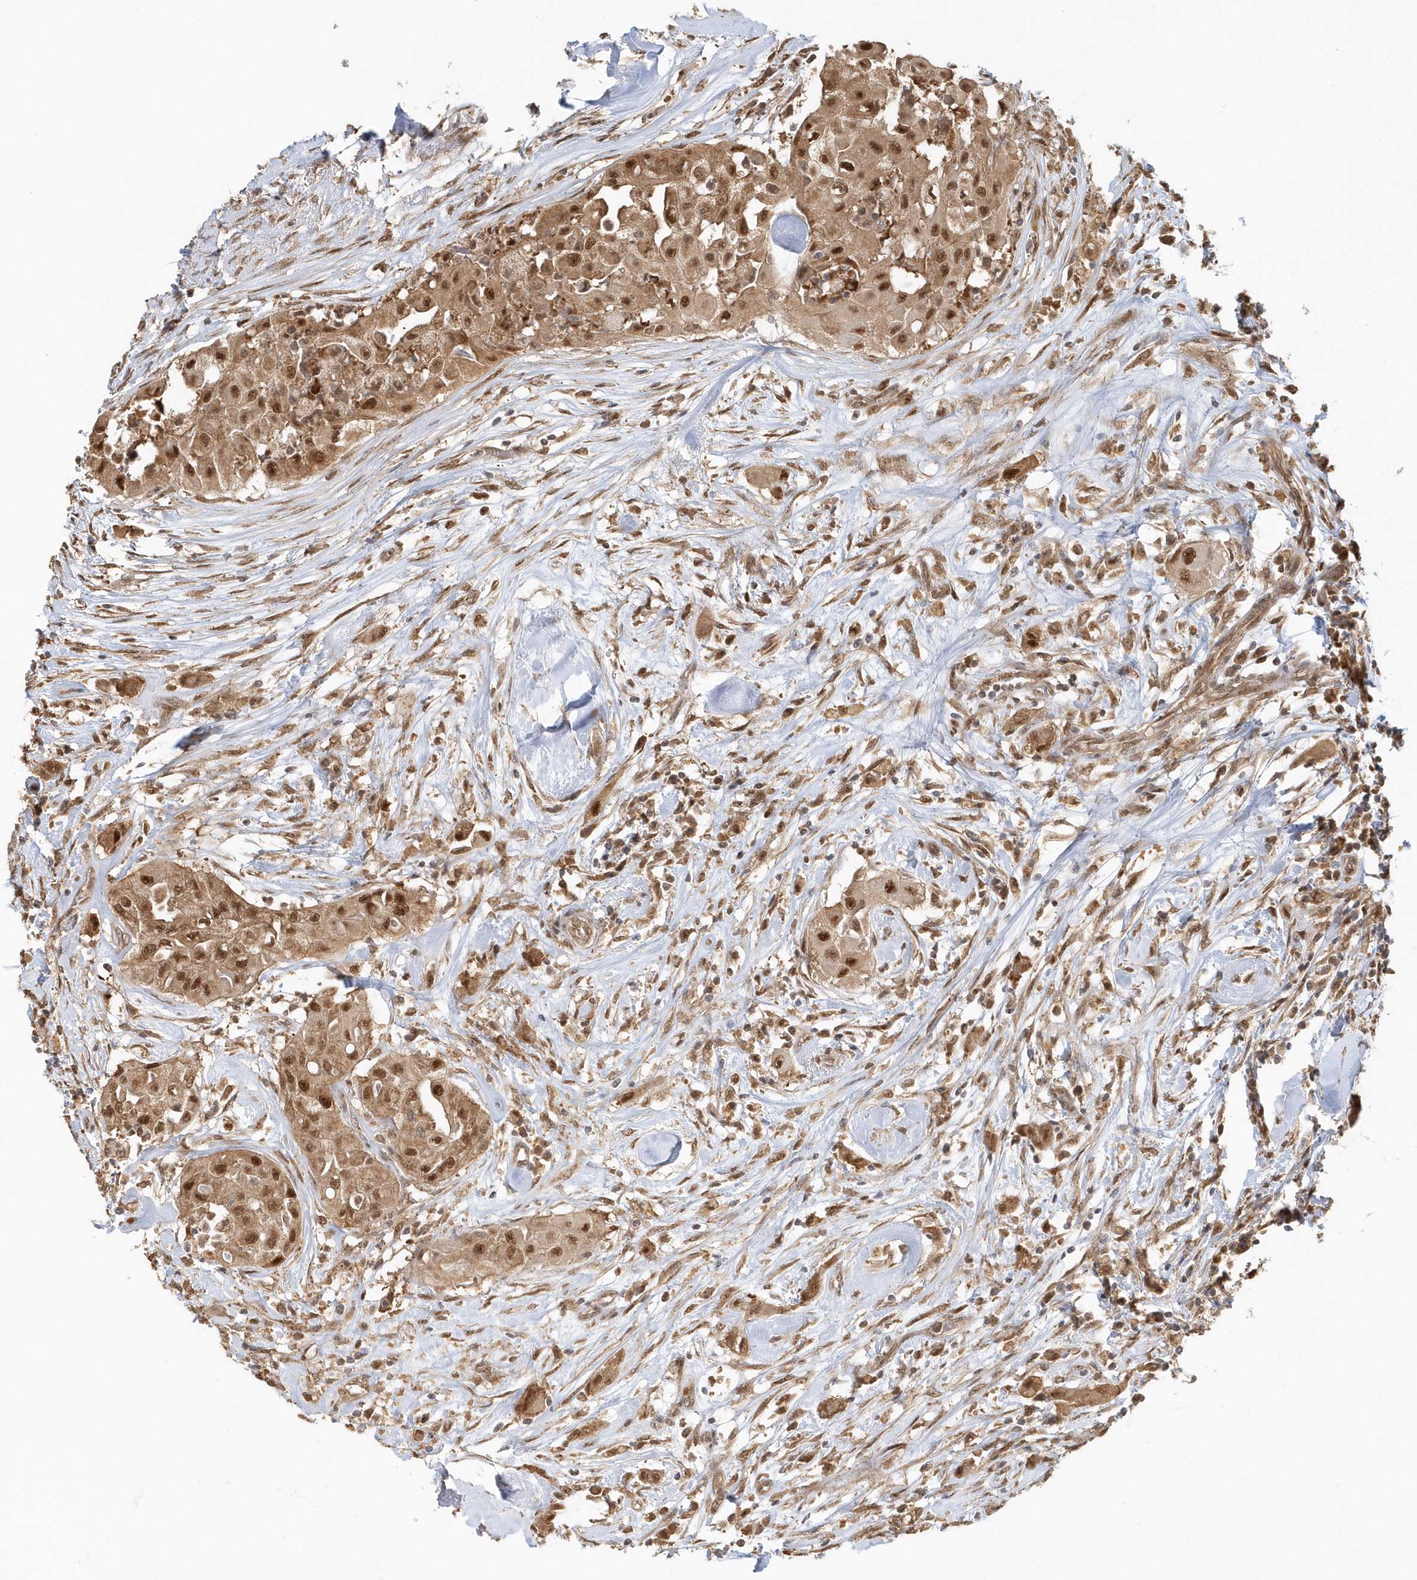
{"staining": {"intensity": "strong", "quantity": ">75%", "location": "cytoplasmic/membranous,nuclear"}, "tissue": "thyroid cancer", "cell_type": "Tumor cells", "image_type": "cancer", "snomed": [{"axis": "morphology", "description": "Papillary adenocarcinoma, NOS"}, {"axis": "topography", "description": "Thyroid gland"}], "caption": "The image displays a brown stain indicating the presence of a protein in the cytoplasmic/membranous and nuclear of tumor cells in thyroid cancer (papillary adenocarcinoma). The staining was performed using DAB (3,3'-diaminobenzidine), with brown indicating positive protein expression. Nuclei are stained blue with hematoxylin.", "gene": "PSMD6", "patient": {"sex": "female", "age": 59}}